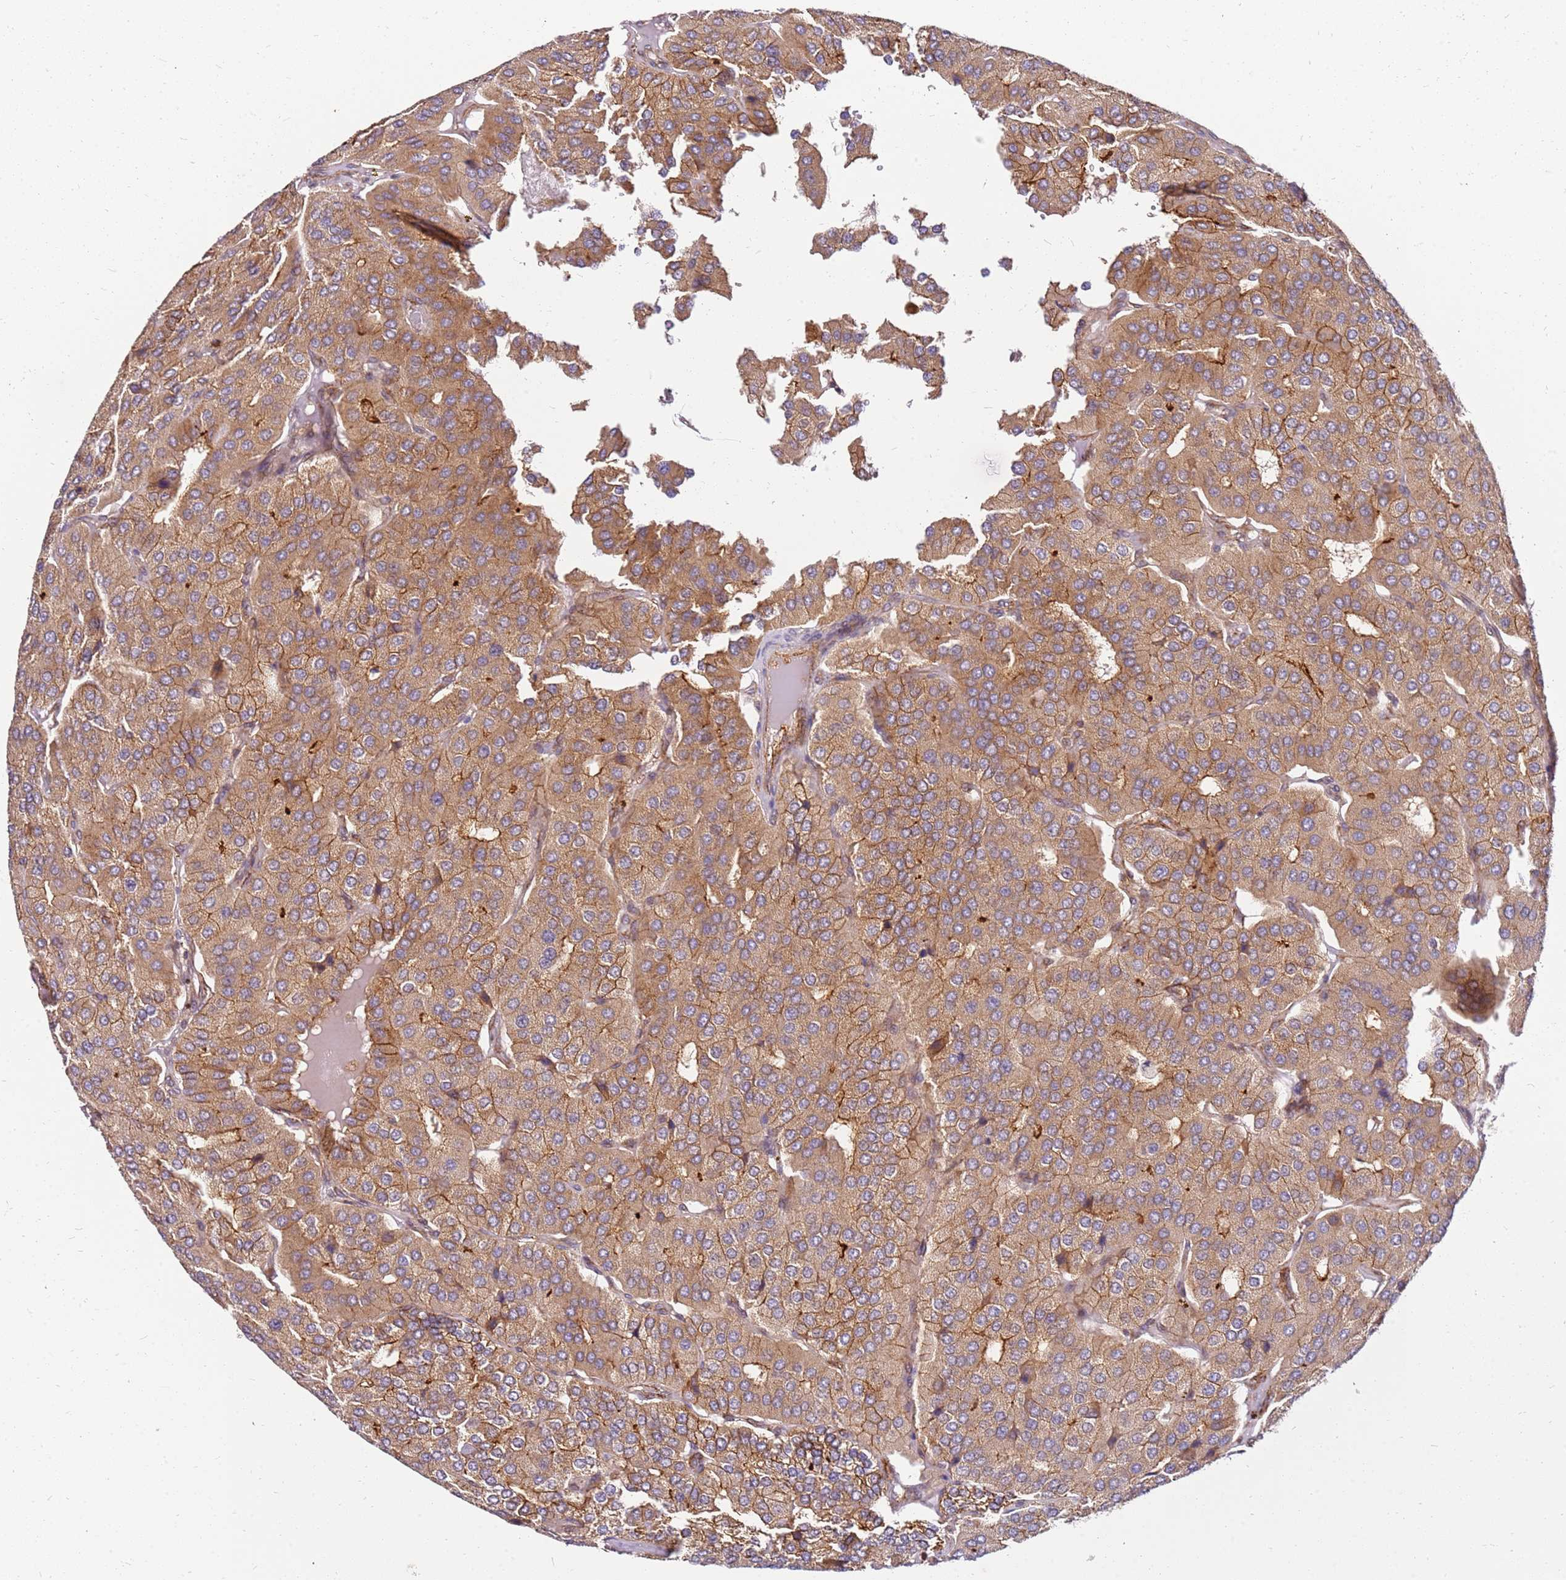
{"staining": {"intensity": "moderate", "quantity": ">75%", "location": "cytoplasmic/membranous"}, "tissue": "parathyroid gland", "cell_type": "Glandular cells", "image_type": "normal", "snomed": [{"axis": "morphology", "description": "Normal tissue, NOS"}, {"axis": "morphology", "description": "Adenoma, NOS"}, {"axis": "topography", "description": "Parathyroid gland"}], "caption": "Immunohistochemical staining of normal human parathyroid gland exhibits moderate cytoplasmic/membranous protein staining in about >75% of glandular cells.", "gene": "PIH1D1", "patient": {"sex": "female", "age": 86}}